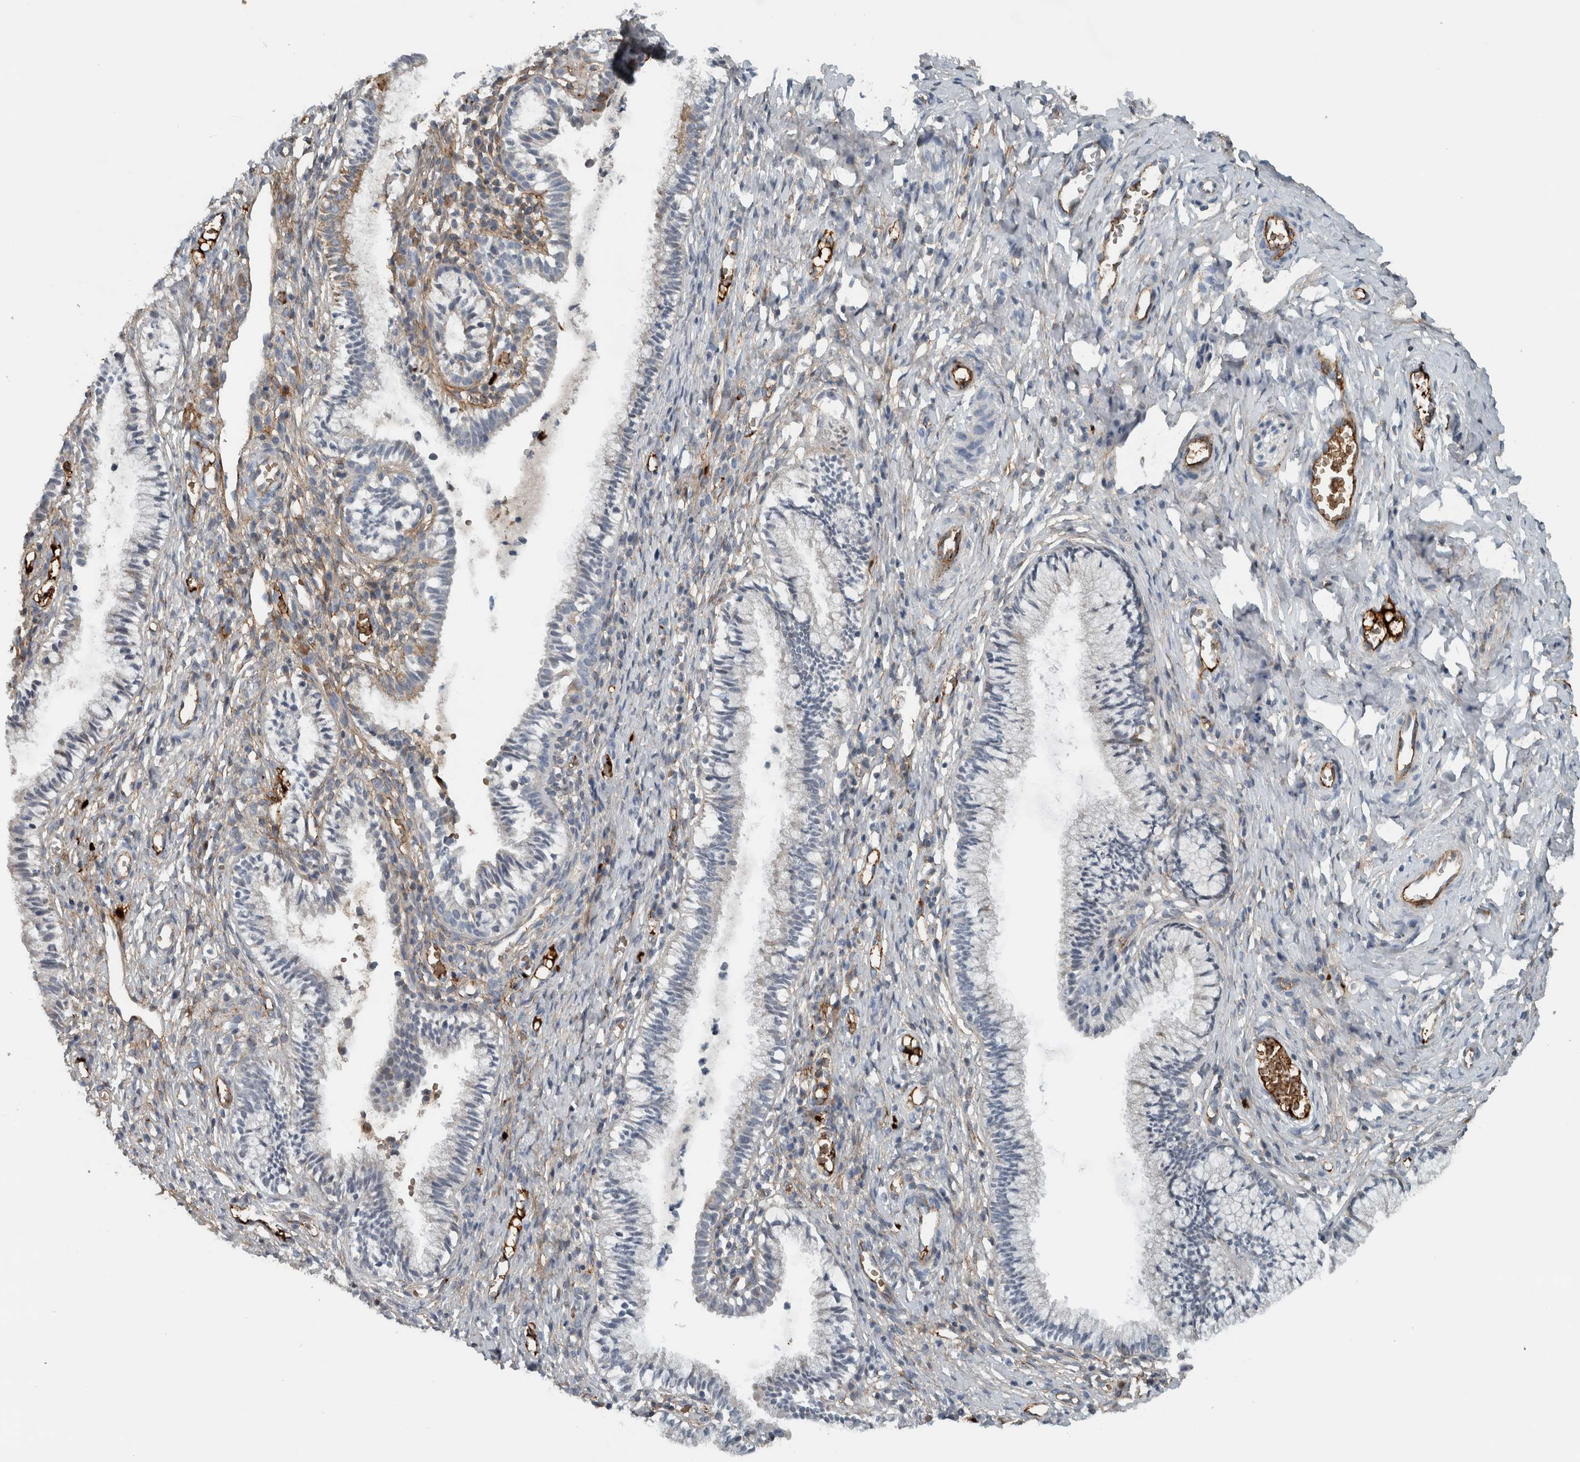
{"staining": {"intensity": "weak", "quantity": "<25%", "location": "cytoplasmic/membranous"}, "tissue": "cervix", "cell_type": "Glandular cells", "image_type": "normal", "snomed": [{"axis": "morphology", "description": "Normal tissue, NOS"}, {"axis": "topography", "description": "Cervix"}], "caption": "The photomicrograph exhibits no staining of glandular cells in benign cervix. Nuclei are stained in blue.", "gene": "FN1", "patient": {"sex": "female", "age": 27}}